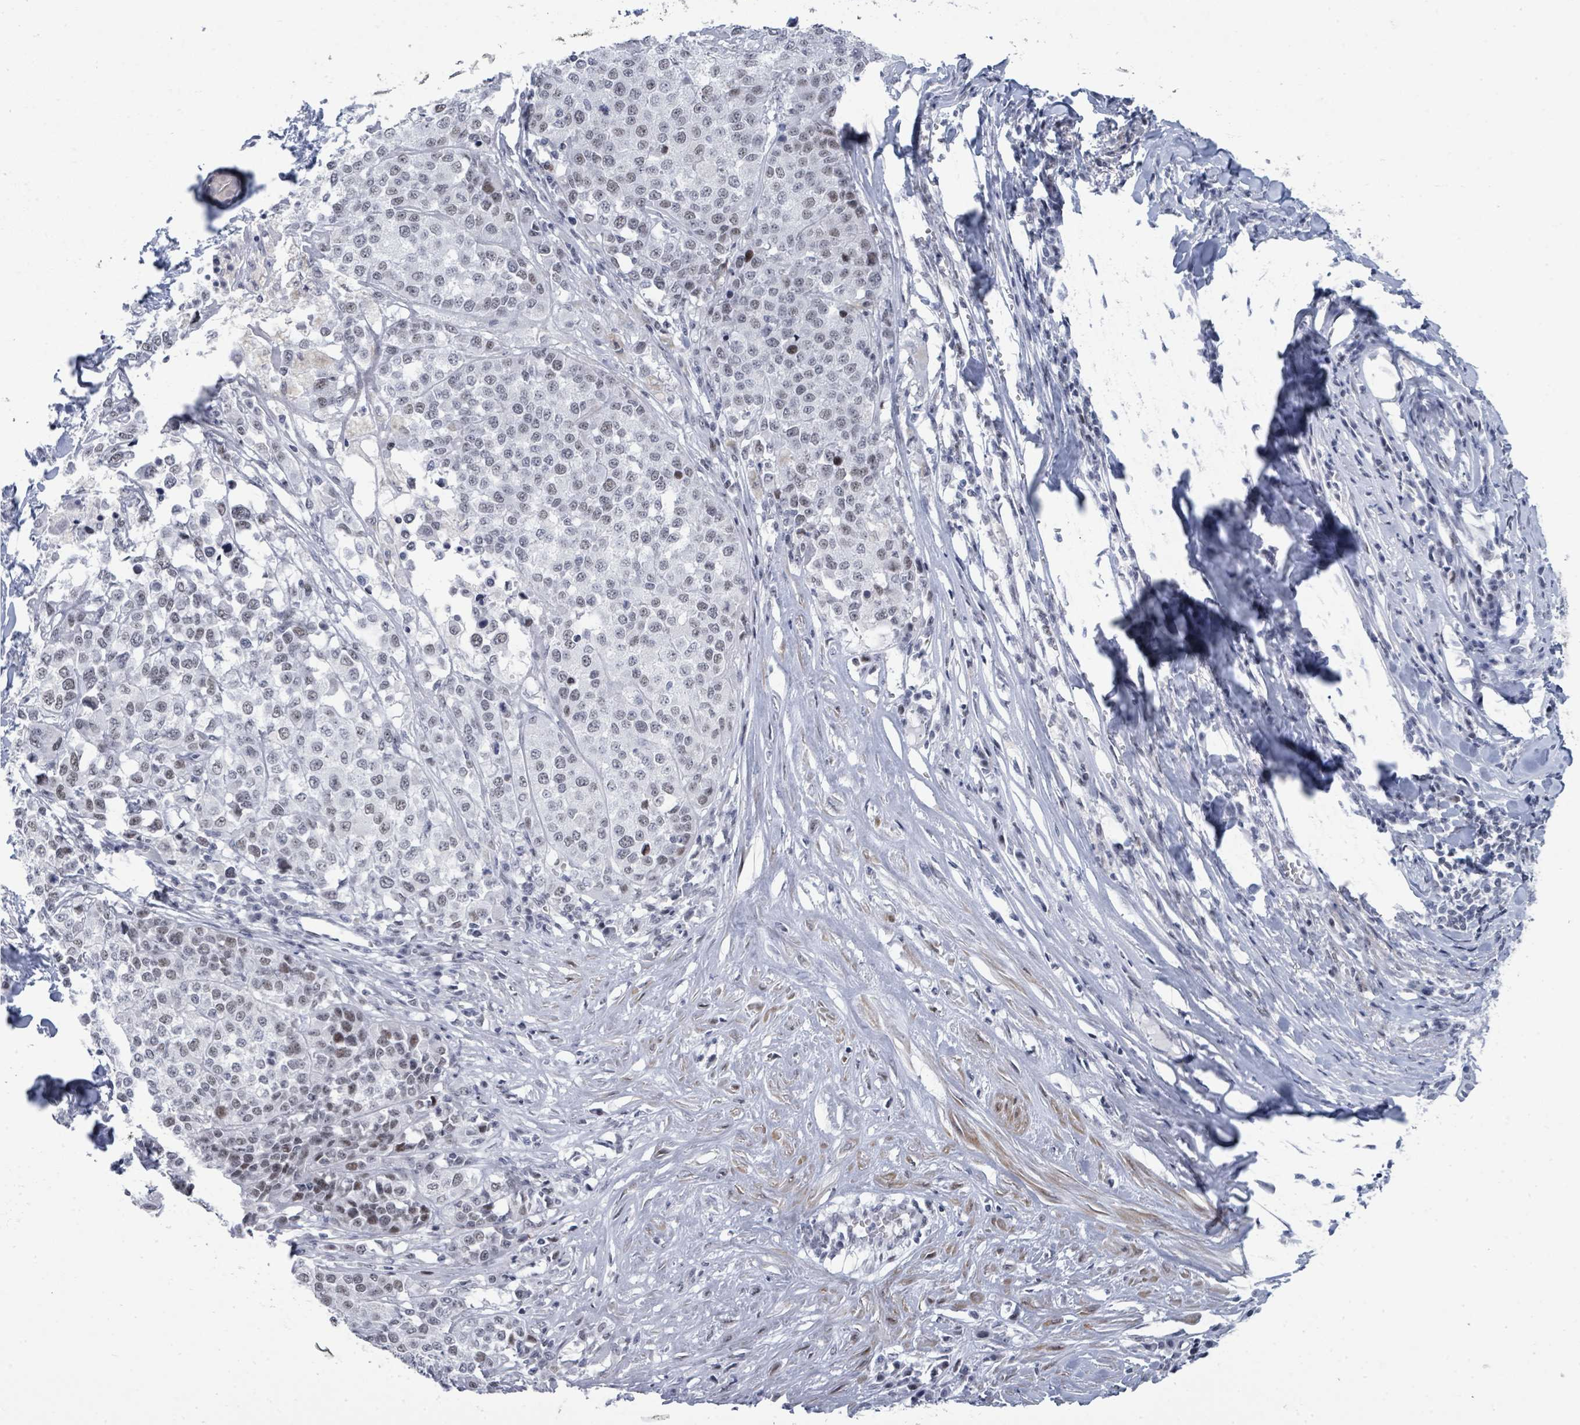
{"staining": {"intensity": "weak", "quantity": "25%-75%", "location": "nuclear"}, "tissue": "melanoma", "cell_type": "Tumor cells", "image_type": "cancer", "snomed": [{"axis": "morphology", "description": "Malignant melanoma, Metastatic site"}, {"axis": "topography", "description": "Lymph node"}], "caption": "High-power microscopy captured an immunohistochemistry micrograph of melanoma, revealing weak nuclear expression in approximately 25%-75% of tumor cells. The protein is shown in brown color, while the nuclei are stained blue.", "gene": "CT45A5", "patient": {"sex": "male", "age": 44}}